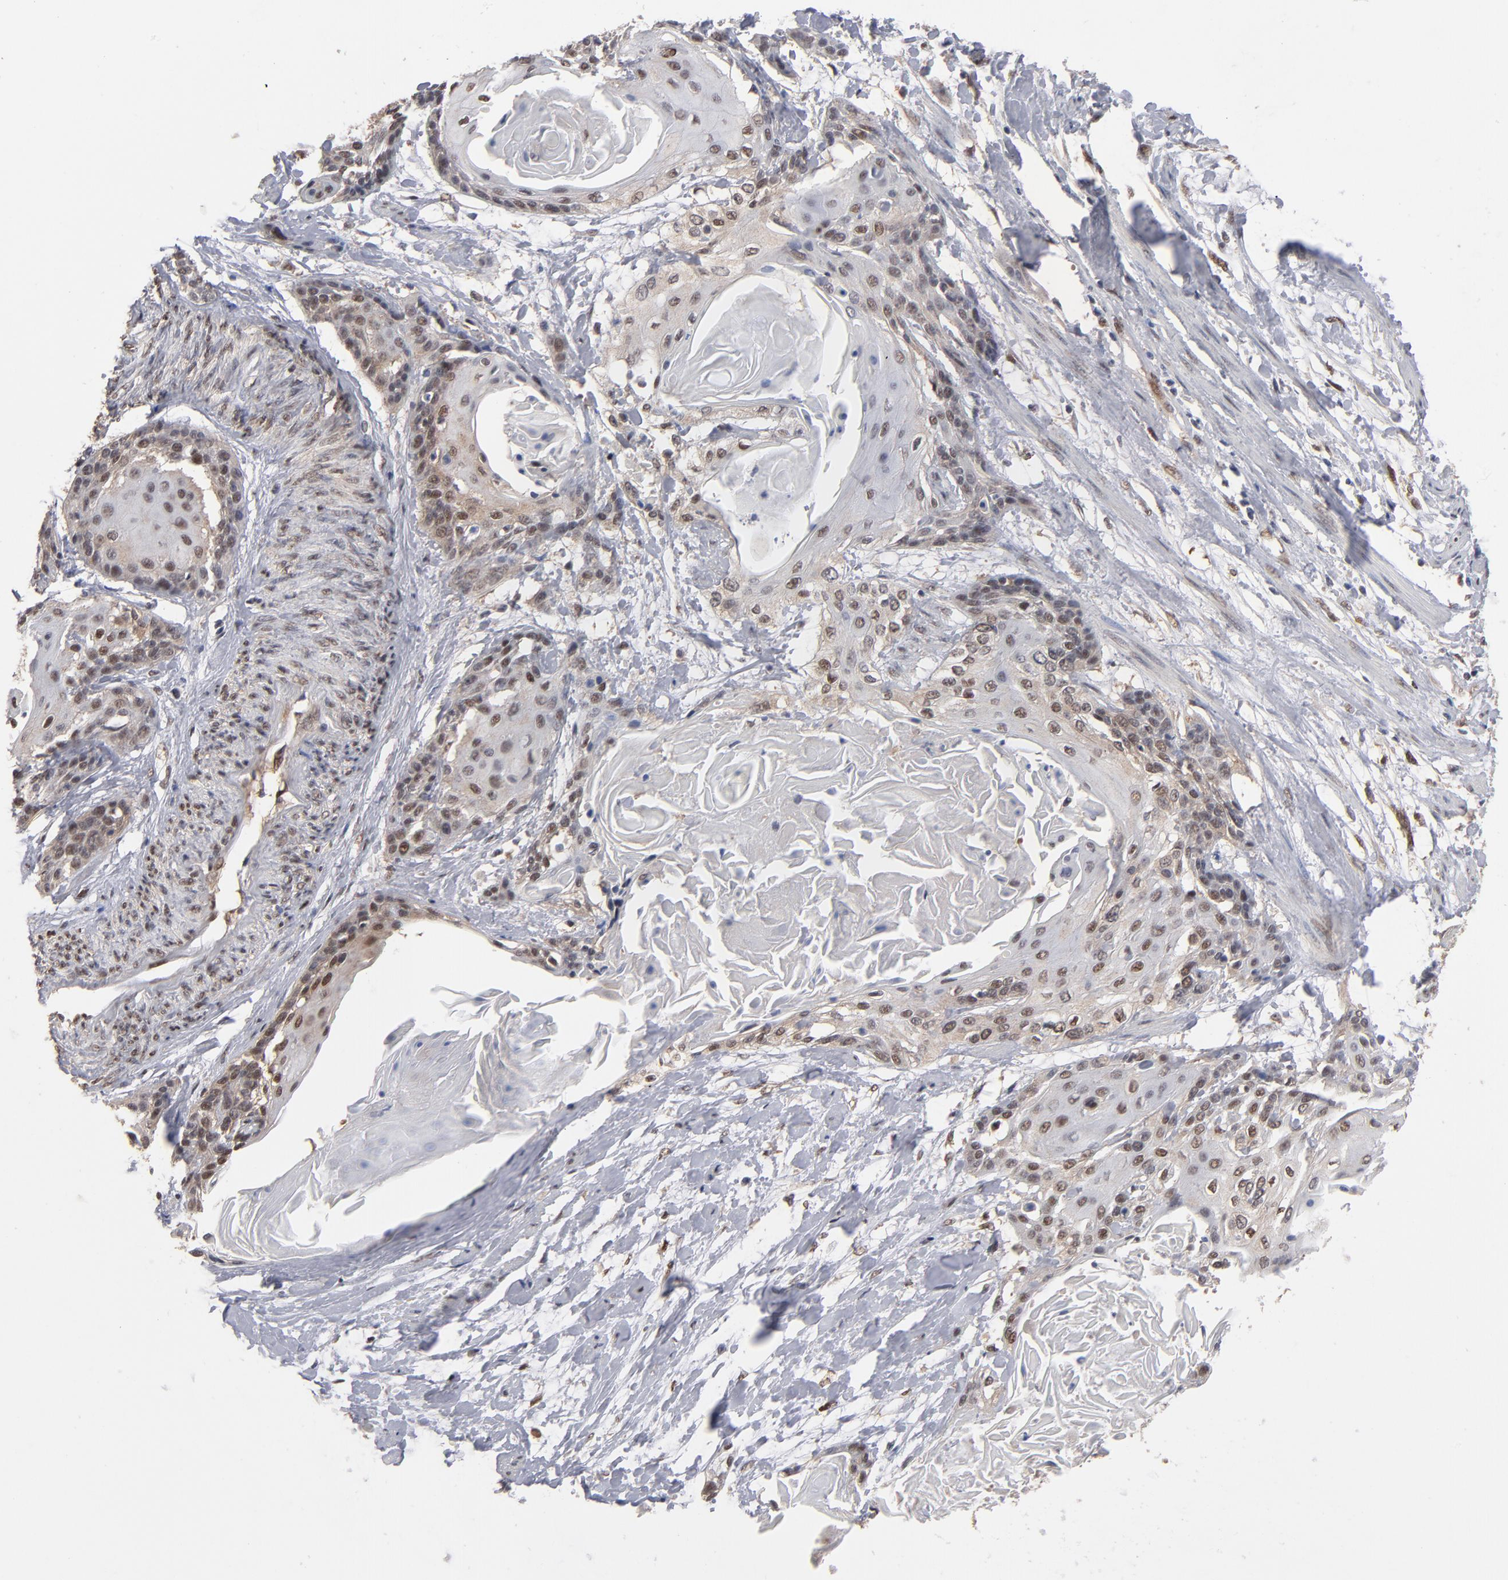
{"staining": {"intensity": "moderate", "quantity": "<25%", "location": "nuclear"}, "tissue": "cervical cancer", "cell_type": "Tumor cells", "image_type": "cancer", "snomed": [{"axis": "morphology", "description": "Squamous cell carcinoma, NOS"}, {"axis": "topography", "description": "Cervix"}], "caption": "Squamous cell carcinoma (cervical) tissue exhibits moderate nuclear positivity in approximately <25% of tumor cells, visualized by immunohistochemistry. The staining was performed using DAB (3,3'-diaminobenzidine) to visualize the protein expression in brown, while the nuclei were stained in blue with hematoxylin (Magnification: 20x).", "gene": "HUWE1", "patient": {"sex": "female", "age": 57}}